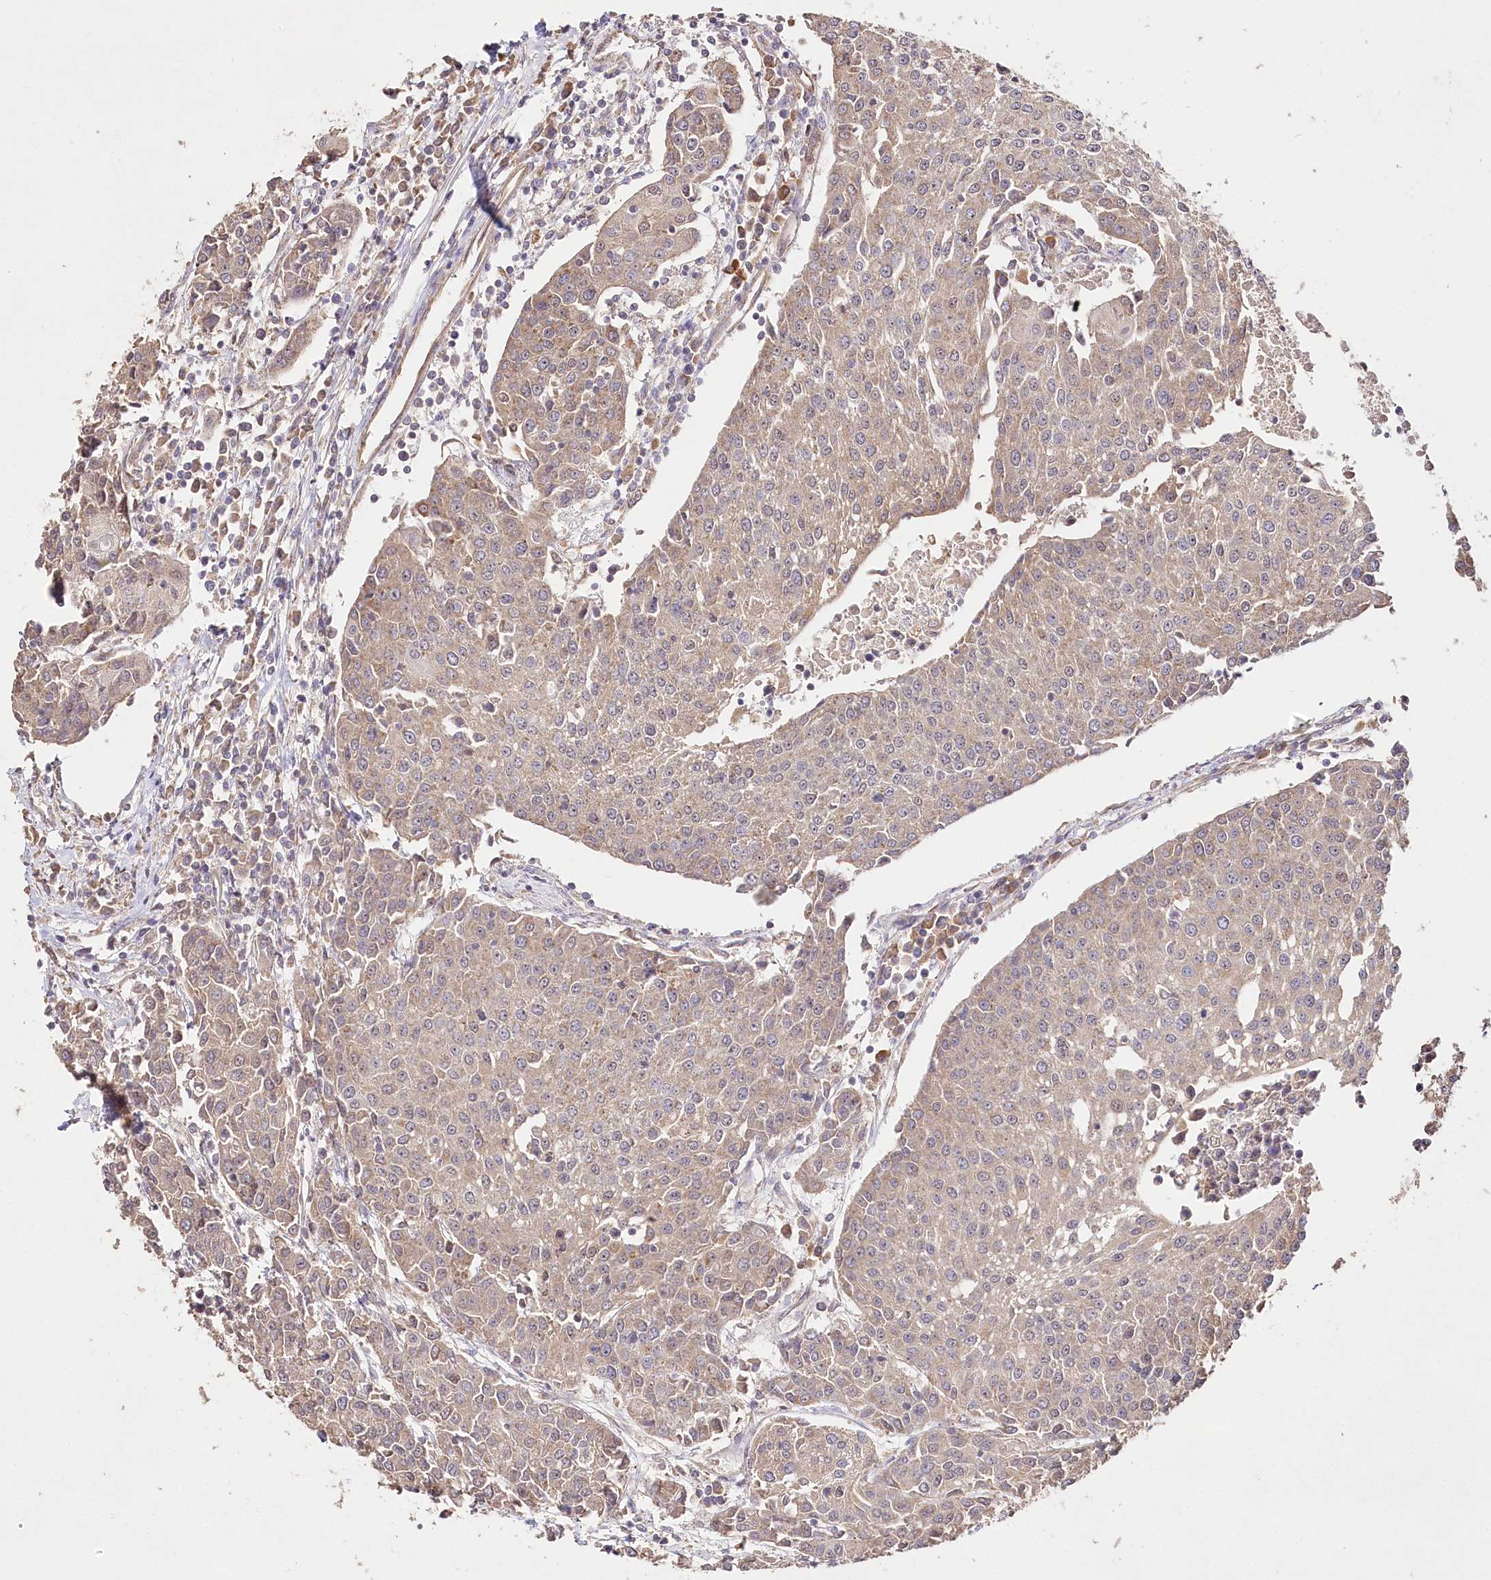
{"staining": {"intensity": "weak", "quantity": ">75%", "location": "cytoplasmic/membranous"}, "tissue": "urothelial cancer", "cell_type": "Tumor cells", "image_type": "cancer", "snomed": [{"axis": "morphology", "description": "Urothelial carcinoma, High grade"}, {"axis": "topography", "description": "Urinary bladder"}], "caption": "A photomicrograph of urothelial carcinoma (high-grade) stained for a protein displays weak cytoplasmic/membranous brown staining in tumor cells. (DAB IHC with brightfield microscopy, high magnification).", "gene": "DMXL1", "patient": {"sex": "female", "age": 85}}